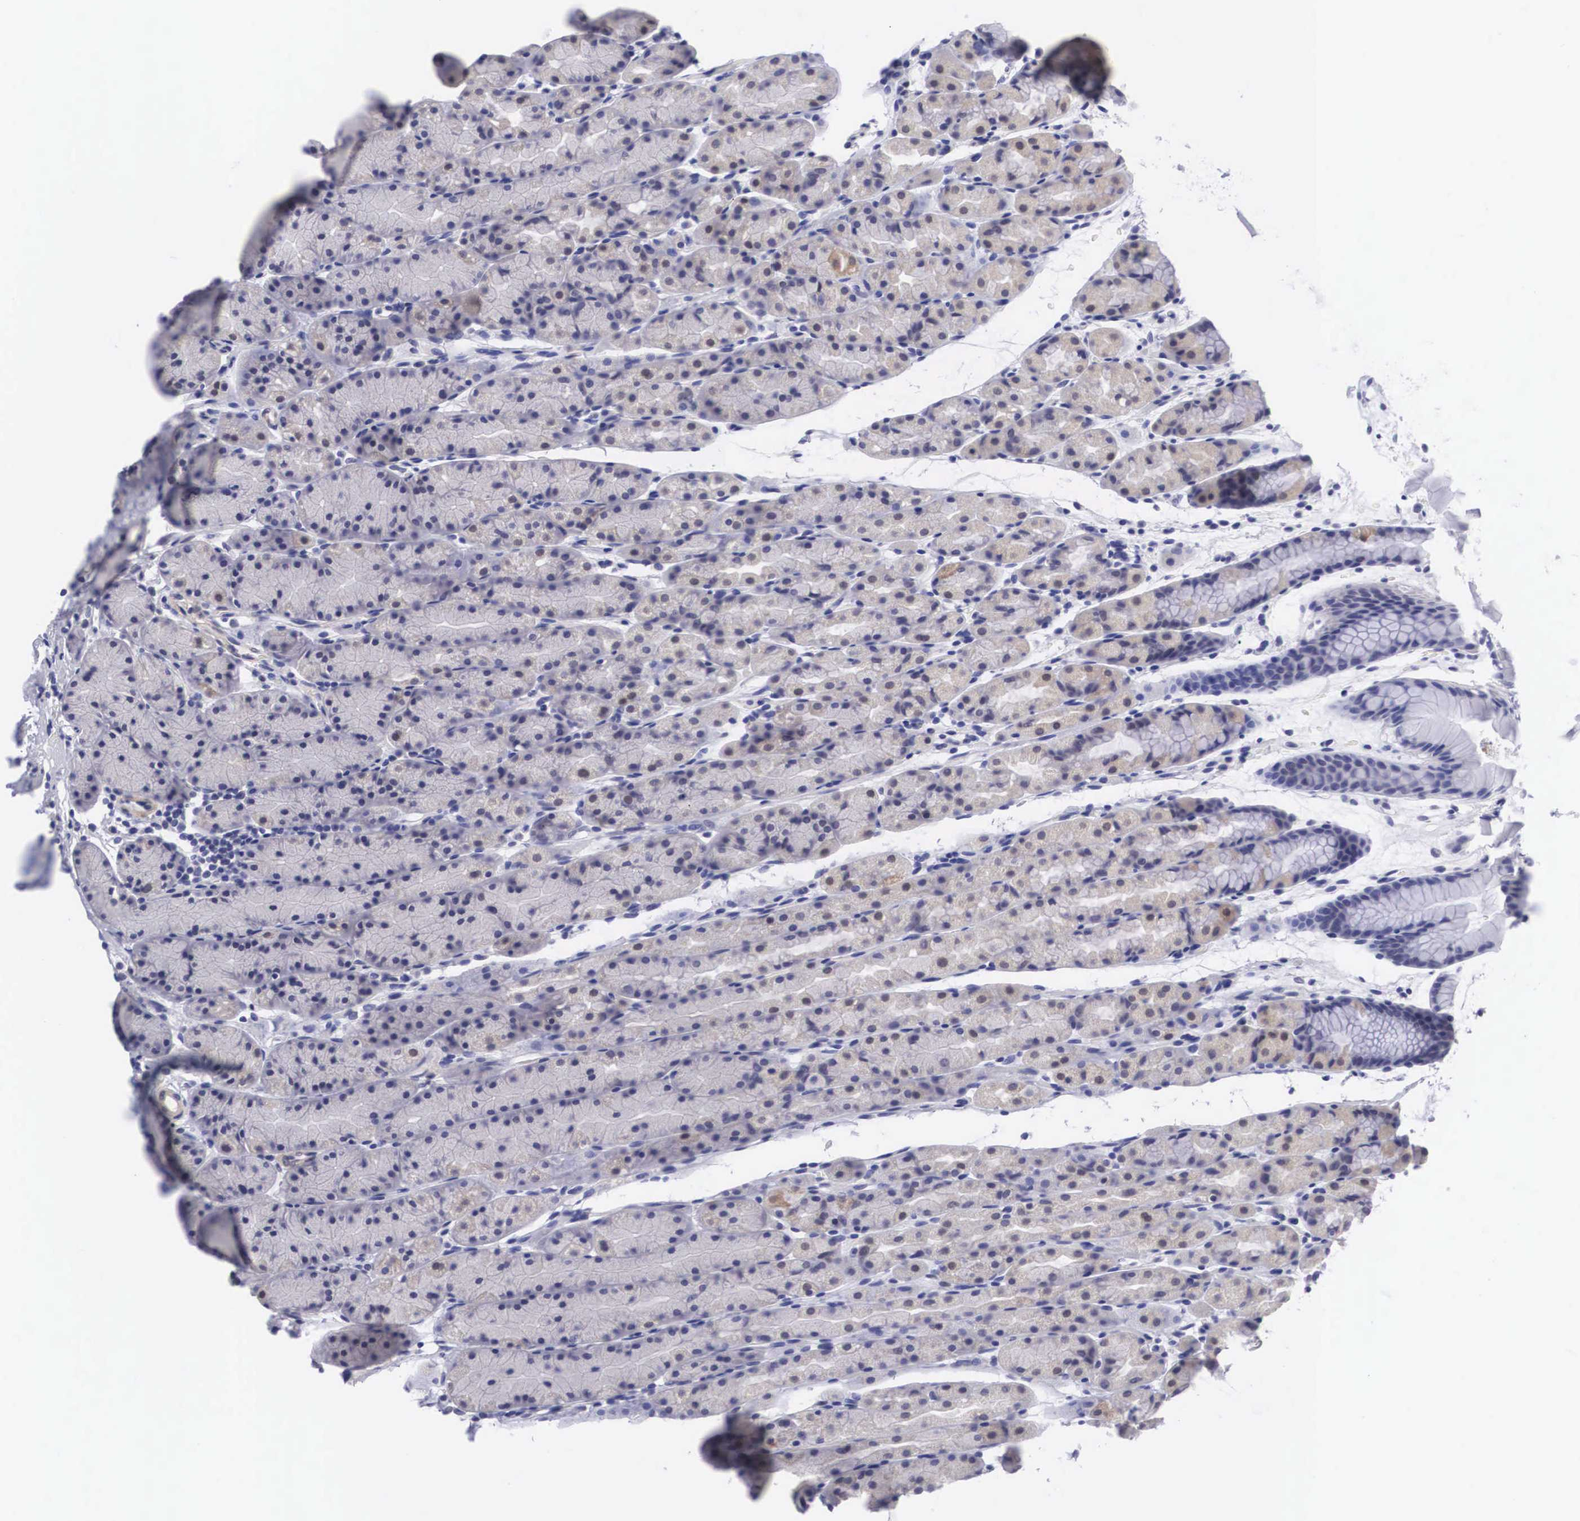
{"staining": {"intensity": "moderate", "quantity": "<25%", "location": "cytoplasmic/membranous,nuclear"}, "tissue": "stomach", "cell_type": "Glandular cells", "image_type": "normal", "snomed": [{"axis": "morphology", "description": "Normal tissue, NOS"}, {"axis": "topography", "description": "Esophagus"}, {"axis": "topography", "description": "Stomach, upper"}], "caption": "An IHC micrograph of benign tissue is shown. Protein staining in brown shows moderate cytoplasmic/membranous,nuclear positivity in stomach within glandular cells.", "gene": "SOX11", "patient": {"sex": "male", "age": 47}}